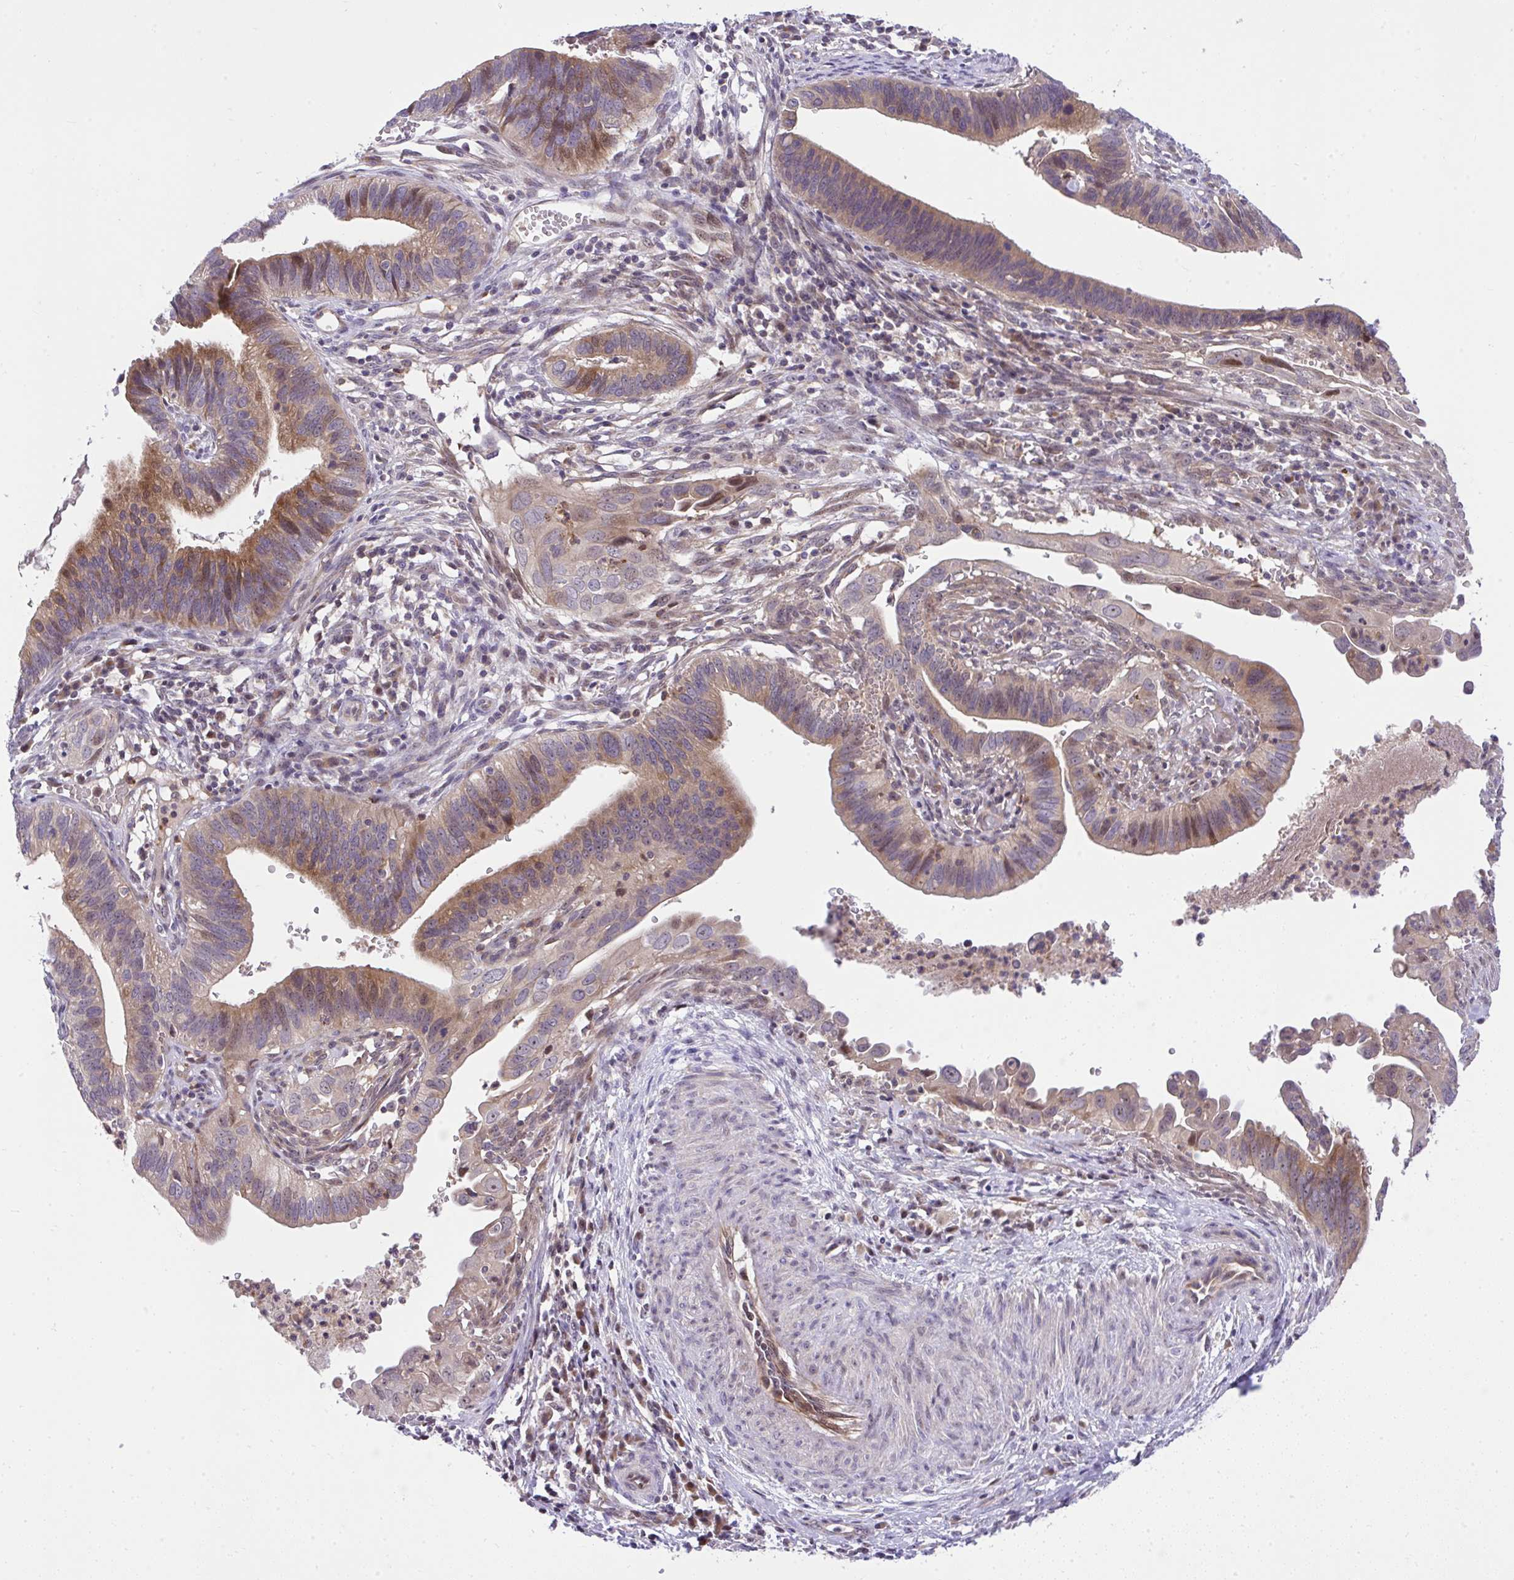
{"staining": {"intensity": "moderate", "quantity": ">75%", "location": "cytoplasmic/membranous,nuclear"}, "tissue": "cervical cancer", "cell_type": "Tumor cells", "image_type": "cancer", "snomed": [{"axis": "morphology", "description": "Adenocarcinoma, NOS"}, {"axis": "topography", "description": "Cervix"}], "caption": "An image of human cervical cancer (adenocarcinoma) stained for a protein shows moderate cytoplasmic/membranous and nuclear brown staining in tumor cells.", "gene": "CHIA", "patient": {"sex": "female", "age": 42}}